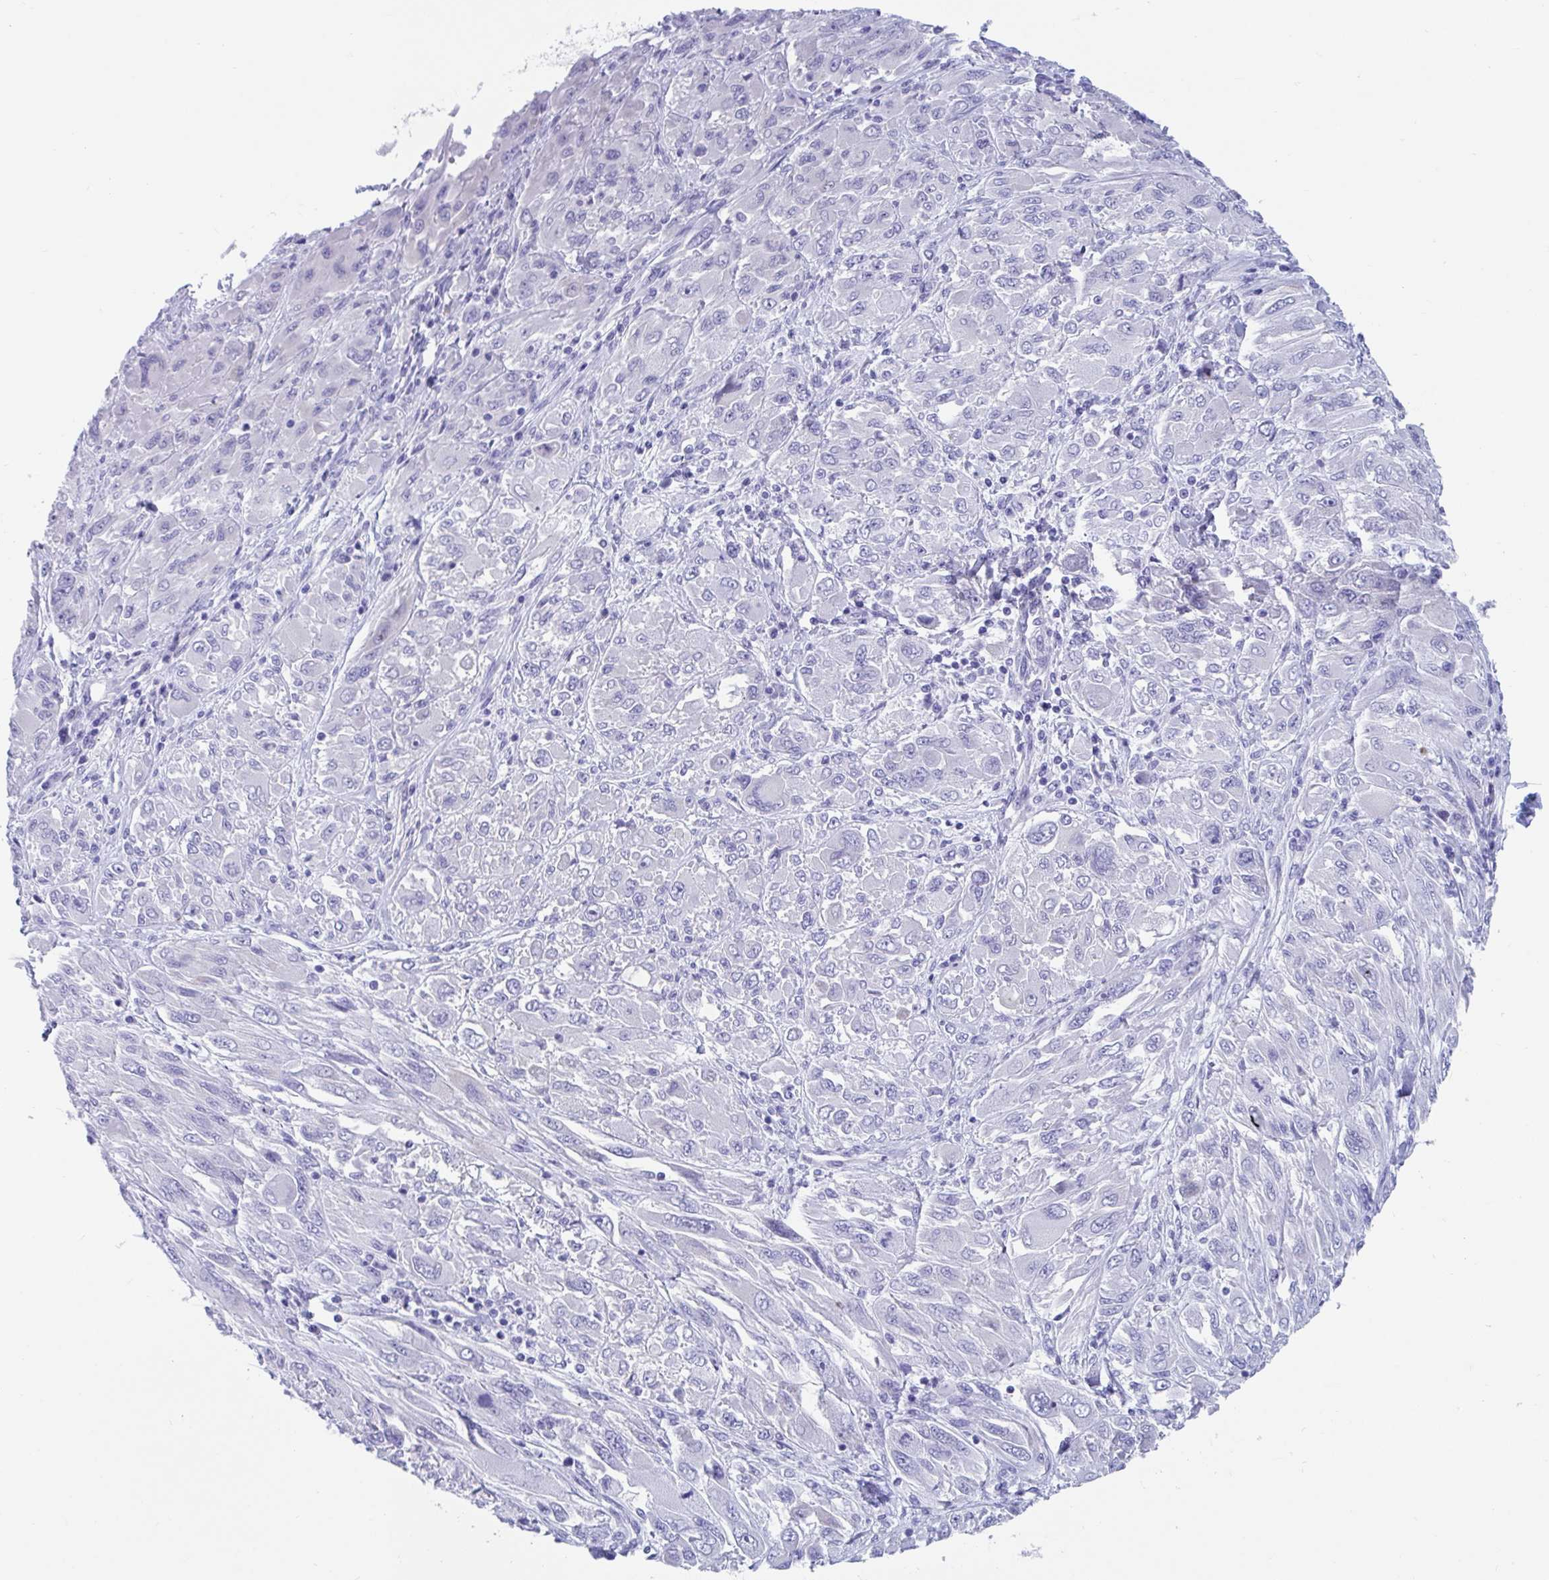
{"staining": {"intensity": "negative", "quantity": "none", "location": "none"}, "tissue": "melanoma", "cell_type": "Tumor cells", "image_type": "cancer", "snomed": [{"axis": "morphology", "description": "Malignant melanoma, NOS"}, {"axis": "topography", "description": "Skin"}], "caption": "This is an immunohistochemistry image of malignant melanoma. There is no positivity in tumor cells.", "gene": "TTC30B", "patient": {"sex": "female", "age": 91}}